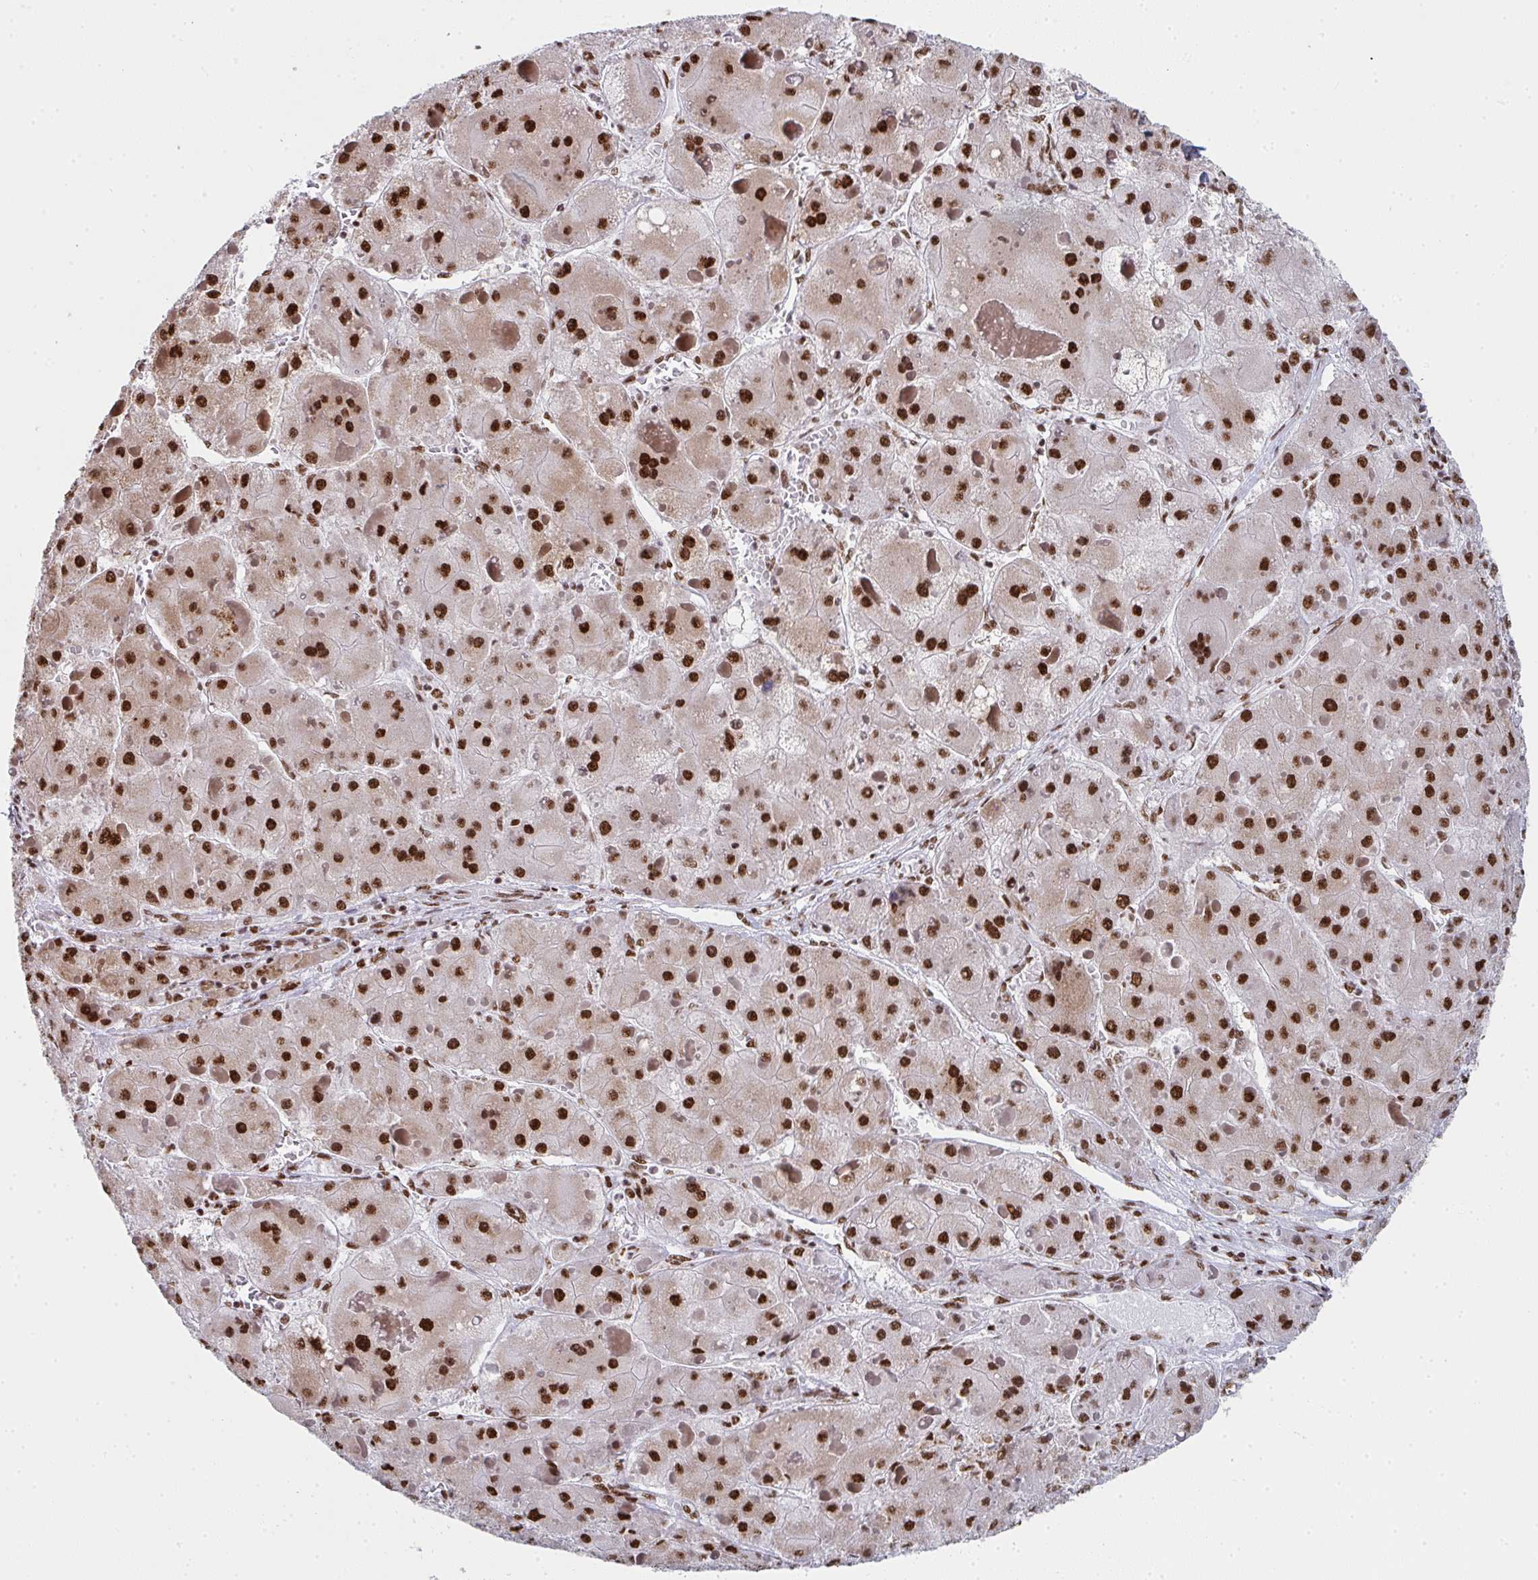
{"staining": {"intensity": "strong", "quantity": ">75%", "location": "nuclear"}, "tissue": "liver cancer", "cell_type": "Tumor cells", "image_type": "cancer", "snomed": [{"axis": "morphology", "description": "Carcinoma, Hepatocellular, NOS"}, {"axis": "topography", "description": "Liver"}], "caption": "Hepatocellular carcinoma (liver) was stained to show a protein in brown. There is high levels of strong nuclear positivity in about >75% of tumor cells.", "gene": "SNRNP70", "patient": {"sex": "female", "age": 73}}